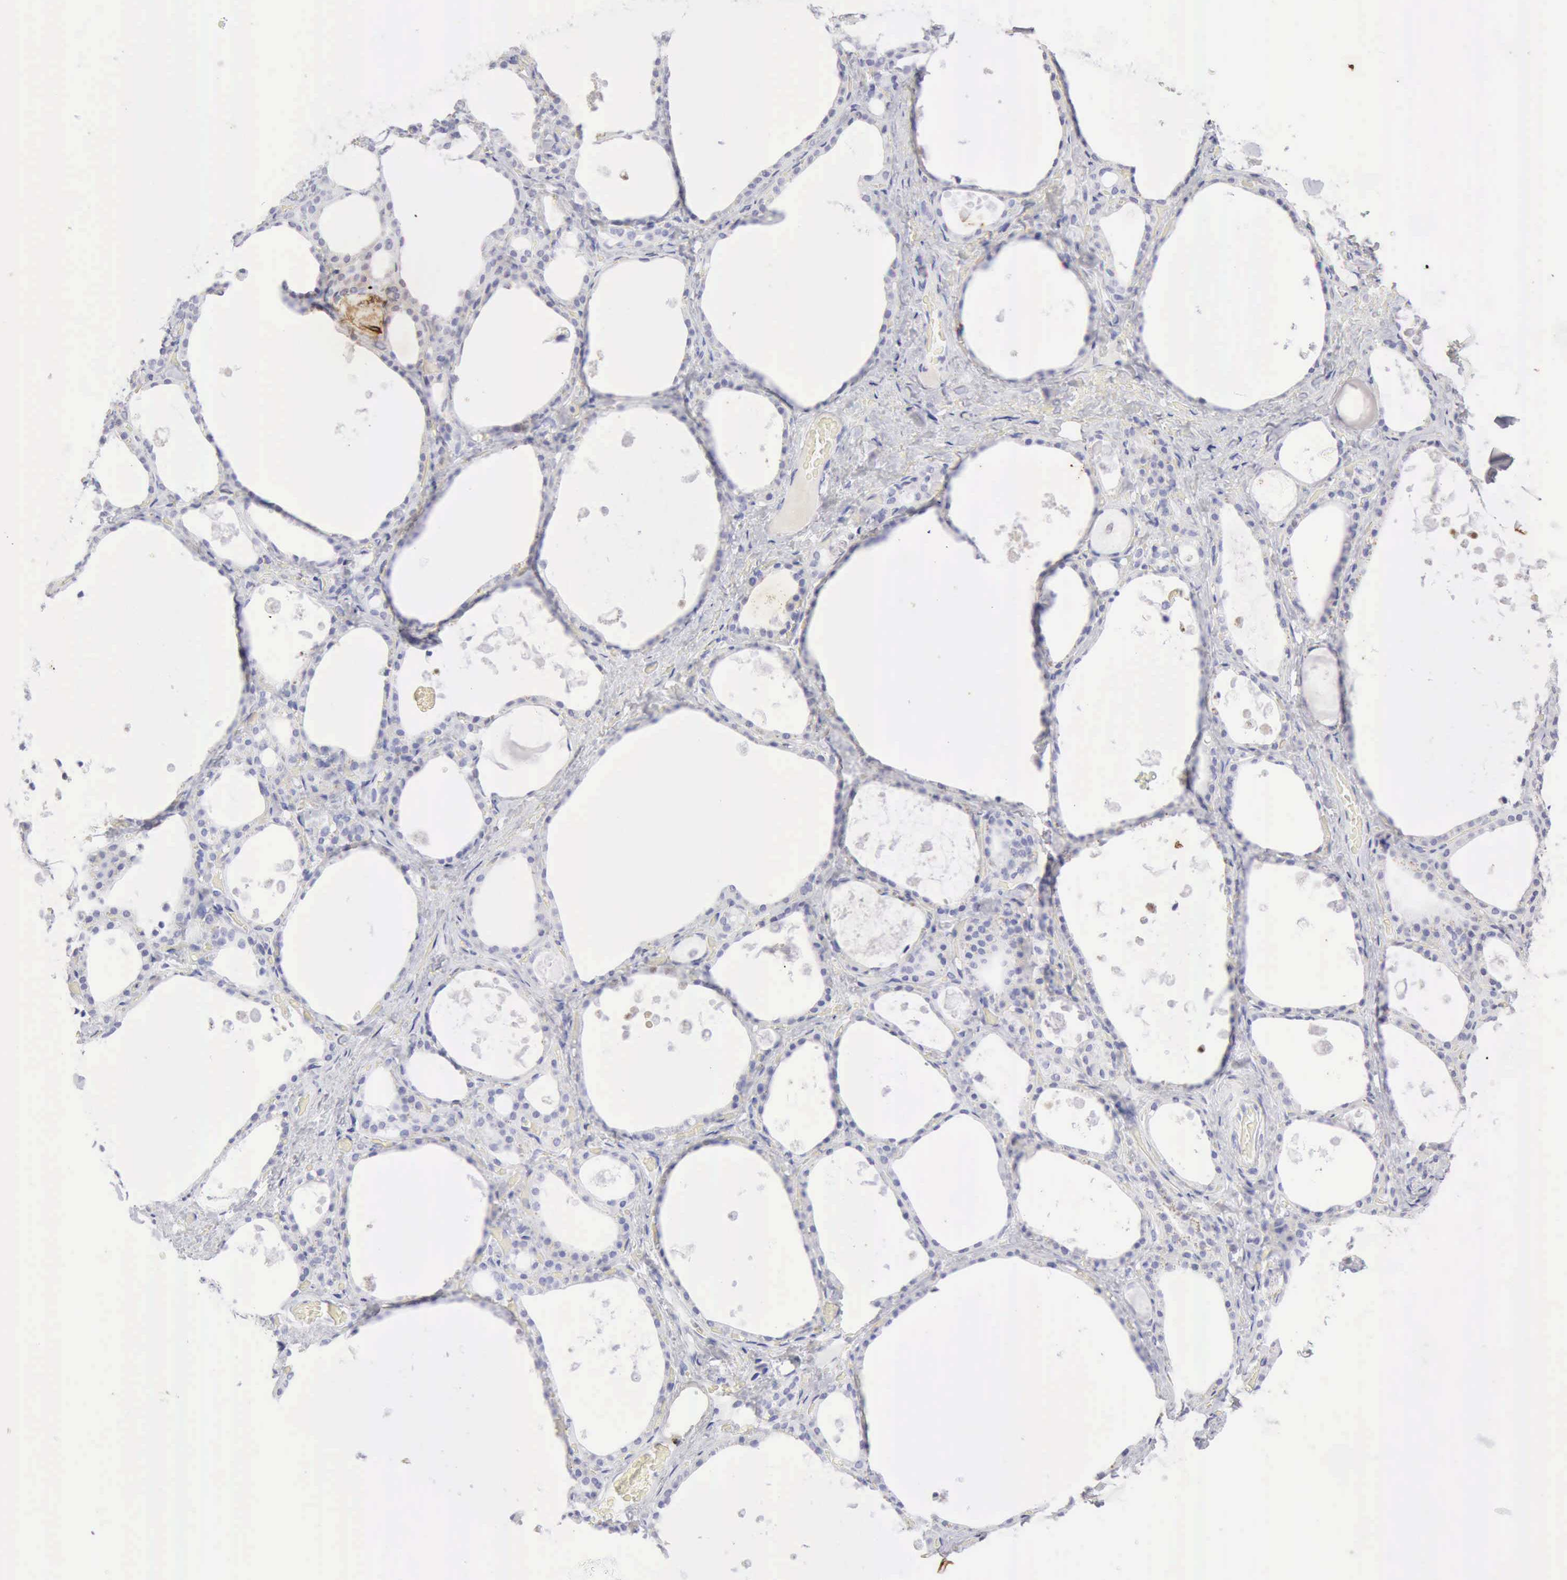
{"staining": {"intensity": "negative", "quantity": "none", "location": "none"}, "tissue": "thyroid gland", "cell_type": "Glandular cells", "image_type": "normal", "snomed": [{"axis": "morphology", "description": "Normal tissue, NOS"}, {"axis": "topography", "description": "Thyroid gland"}], "caption": "This micrograph is of benign thyroid gland stained with immunohistochemistry to label a protein in brown with the nuclei are counter-stained blue. There is no staining in glandular cells.", "gene": "KRT10", "patient": {"sex": "male", "age": 61}}